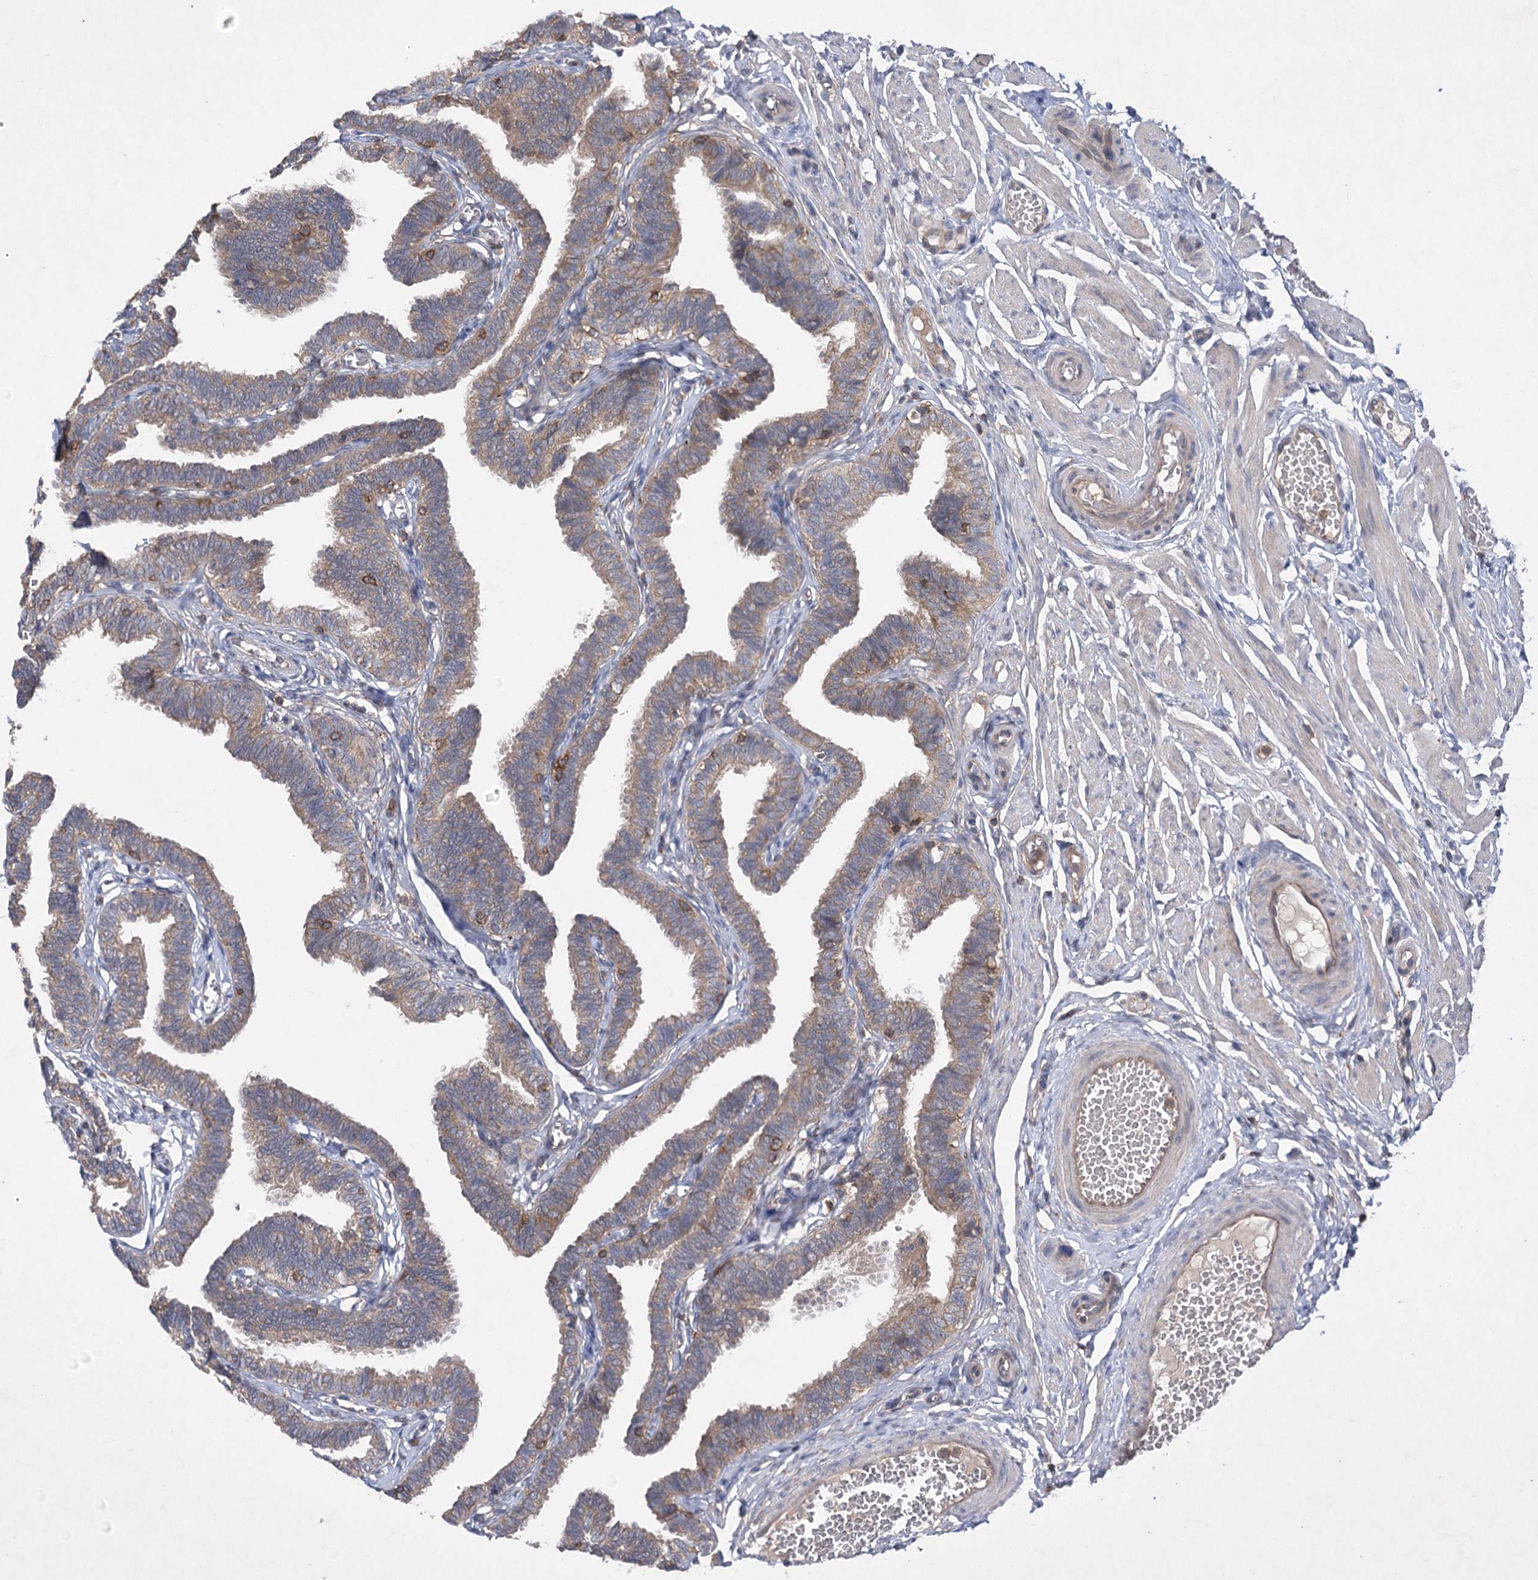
{"staining": {"intensity": "moderate", "quantity": ">75%", "location": "cytoplasmic/membranous"}, "tissue": "fallopian tube", "cell_type": "Glandular cells", "image_type": "normal", "snomed": [{"axis": "morphology", "description": "Normal tissue, NOS"}, {"axis": "topography", "description": "Fallopian tube"}, {"axis": "topography", "description": "Ovary"}], "caption": "Immunohistochemistry (IHC) of benign fallopian tube exhibits medium levels of moderate cytoplasmic/membranous staining in approximately >75% of glandular cells. The staining was performed using DAB (3,3'-diaminobenzidine) to visualize the protein expression in brown, while the nuclei were stained in blue with hematoxylin (Magnification: 20x).", "gene": "BCR", "patient": {"sex": "female", "age": 23}}